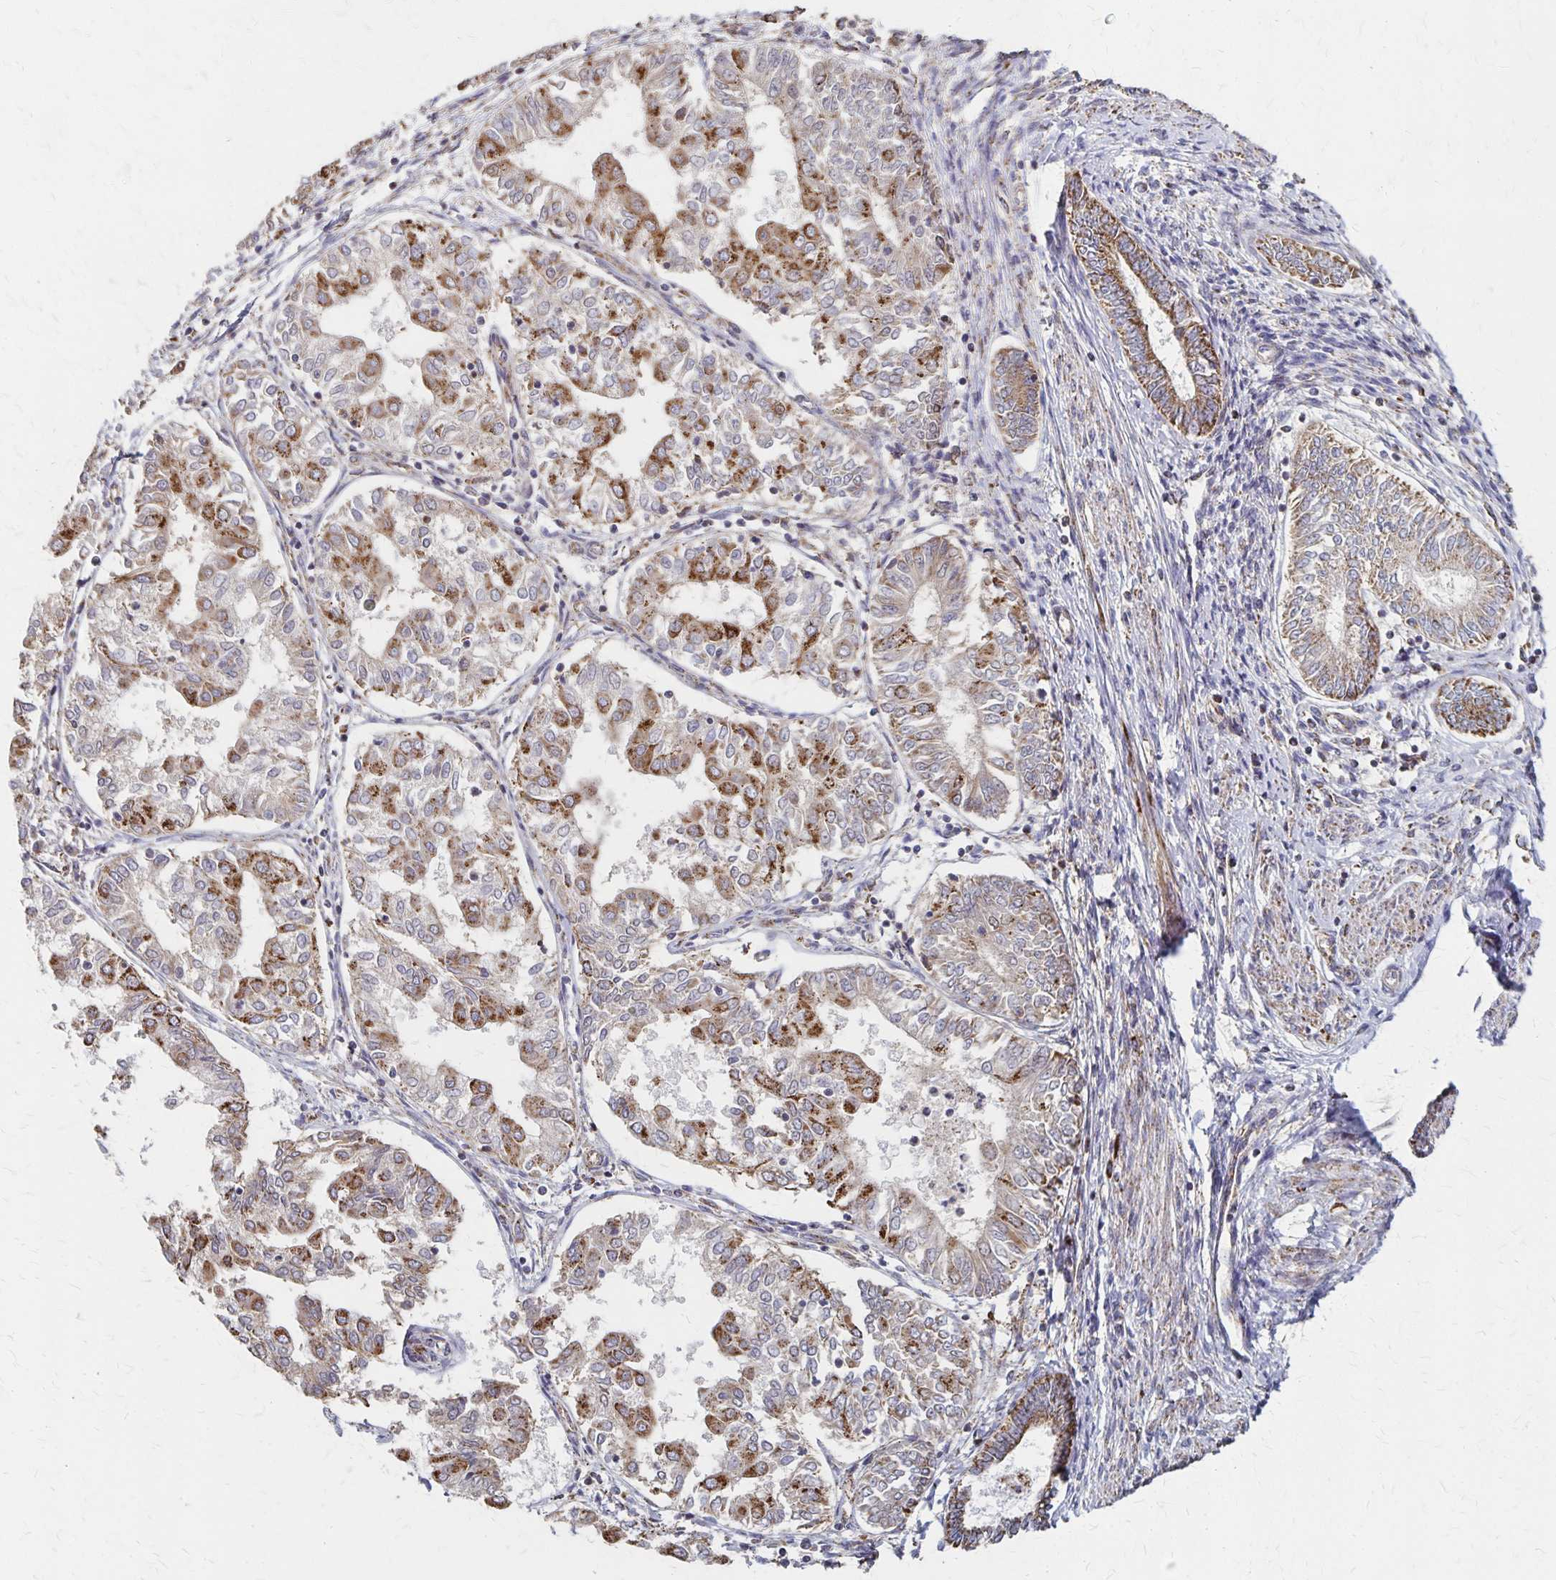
{"staining": {"intensity": "strong", "quantity": "25%-75%", "location": "cytoplasmic/membranous"}, "tissue": "endometrial cancer", "cell_type": "Tumor cells", "image_type": "cancer", "snomed": [{"axis": "morphology", "description": "Adenocarcinoma, NOS"}, {"axis": "topography", "description": "Endometrium"}], "caption": "Protein positivity by immunohistochemistry displays strong cytoplasmic/membranous expression in about 25%-75% of tumor cells in endometrial cancer (adenocarcinoma).", "gene": "DYRK4", "patient": {"sex": "female", "age": 68}}